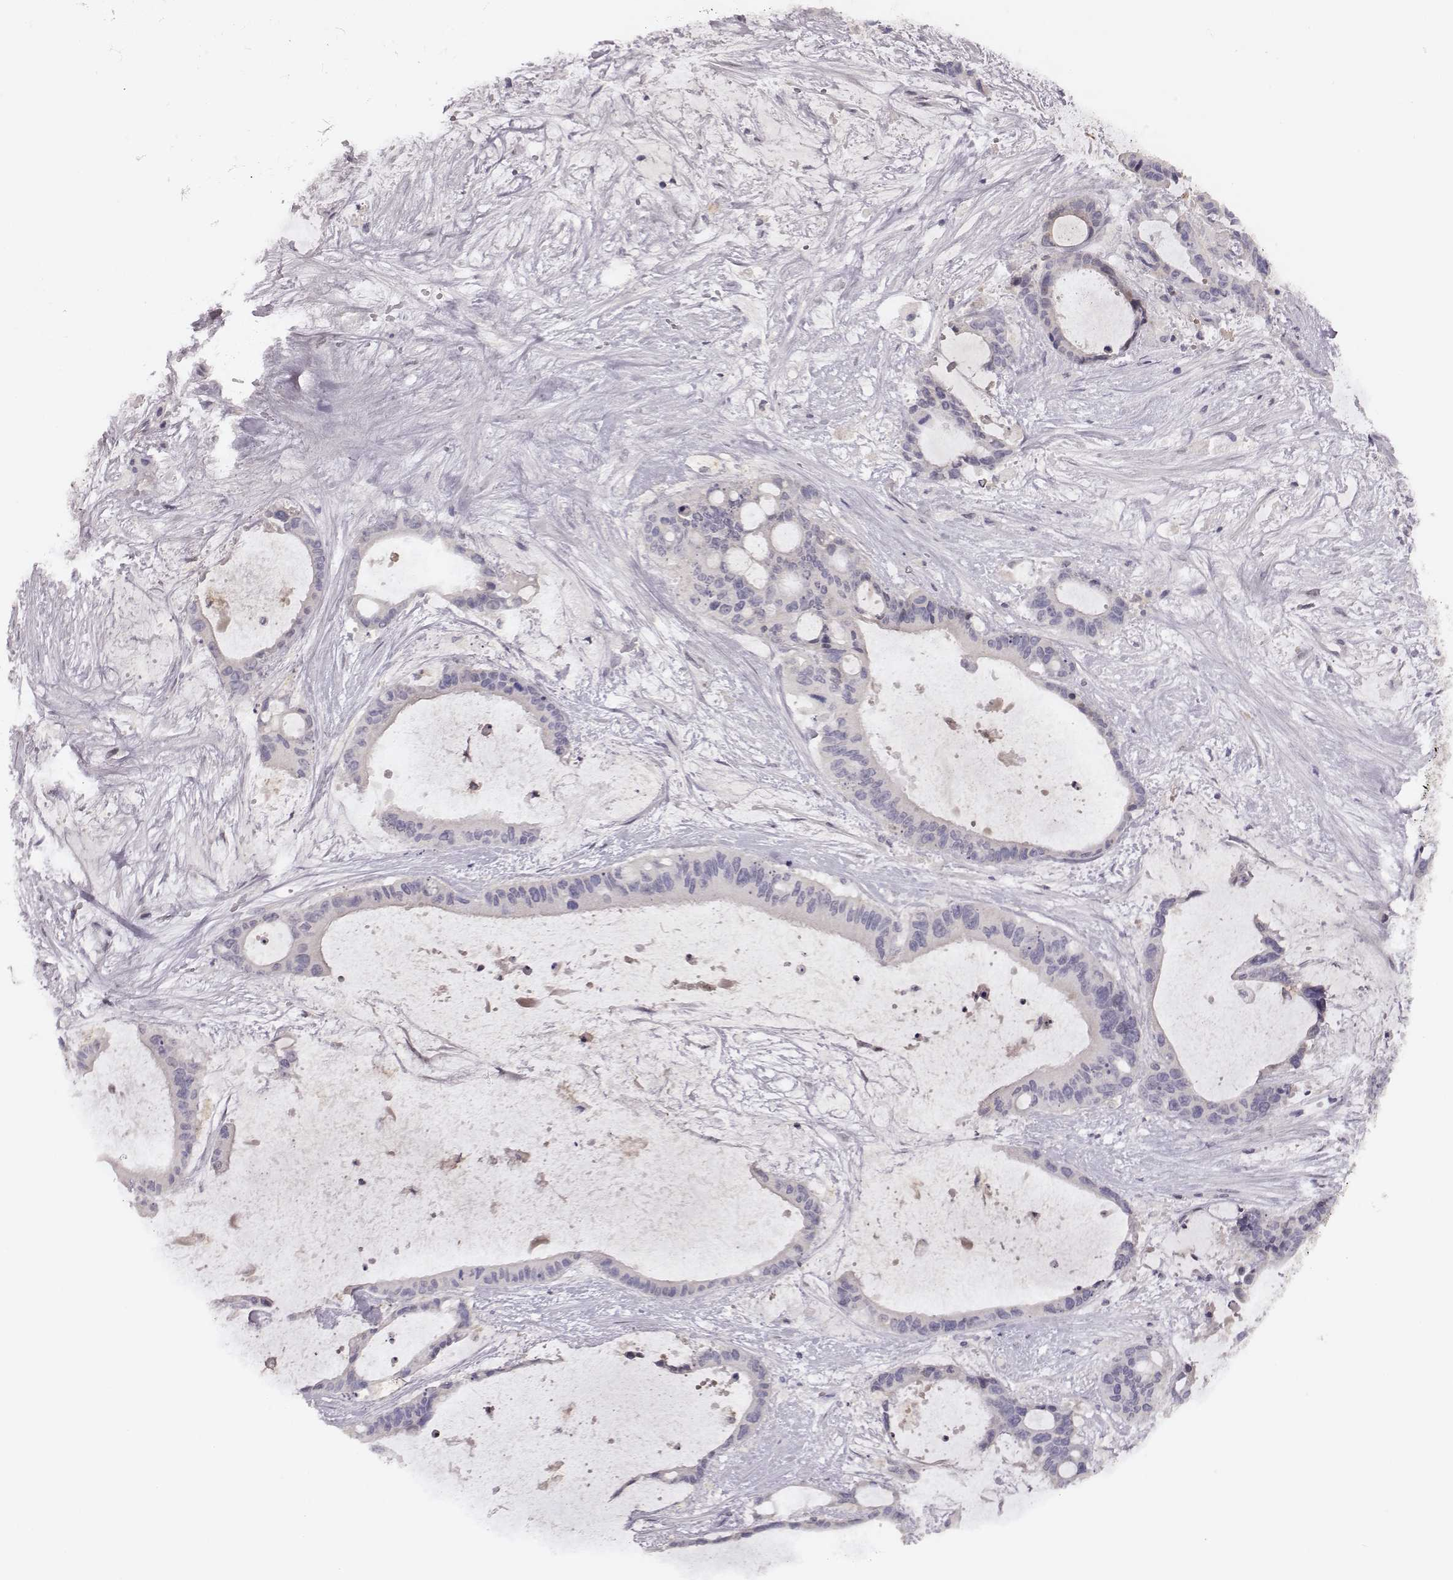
{"staining": {"intensity": "negative", "quantity": "none", "location": "none"}, "tissue": "liver cancer", "cell_type": "Tumor cells", "image_type": "cancer", "snomed": [{"axis": "morphology", "description": "Normal tissue, NOS"}, {"axis": "morphology", "description": "Cholangiocarcinoma"}, {"axis": "topography", "description": "Liver"}, {"axis": "topography", "description": "Peripheral nerve tissue"}], "caption": "The immunohistochemistry histopathology image has no significant staining in tumor cells of liver cholangiocarcinoma tissue. Brightfield microscopy of immunohistochemistry stained with DAB (brown) and hematoxylin (blue), captured at high magnification.", "gene": "SLC22A6", "patient": {"sex": "female", "age": 73}}